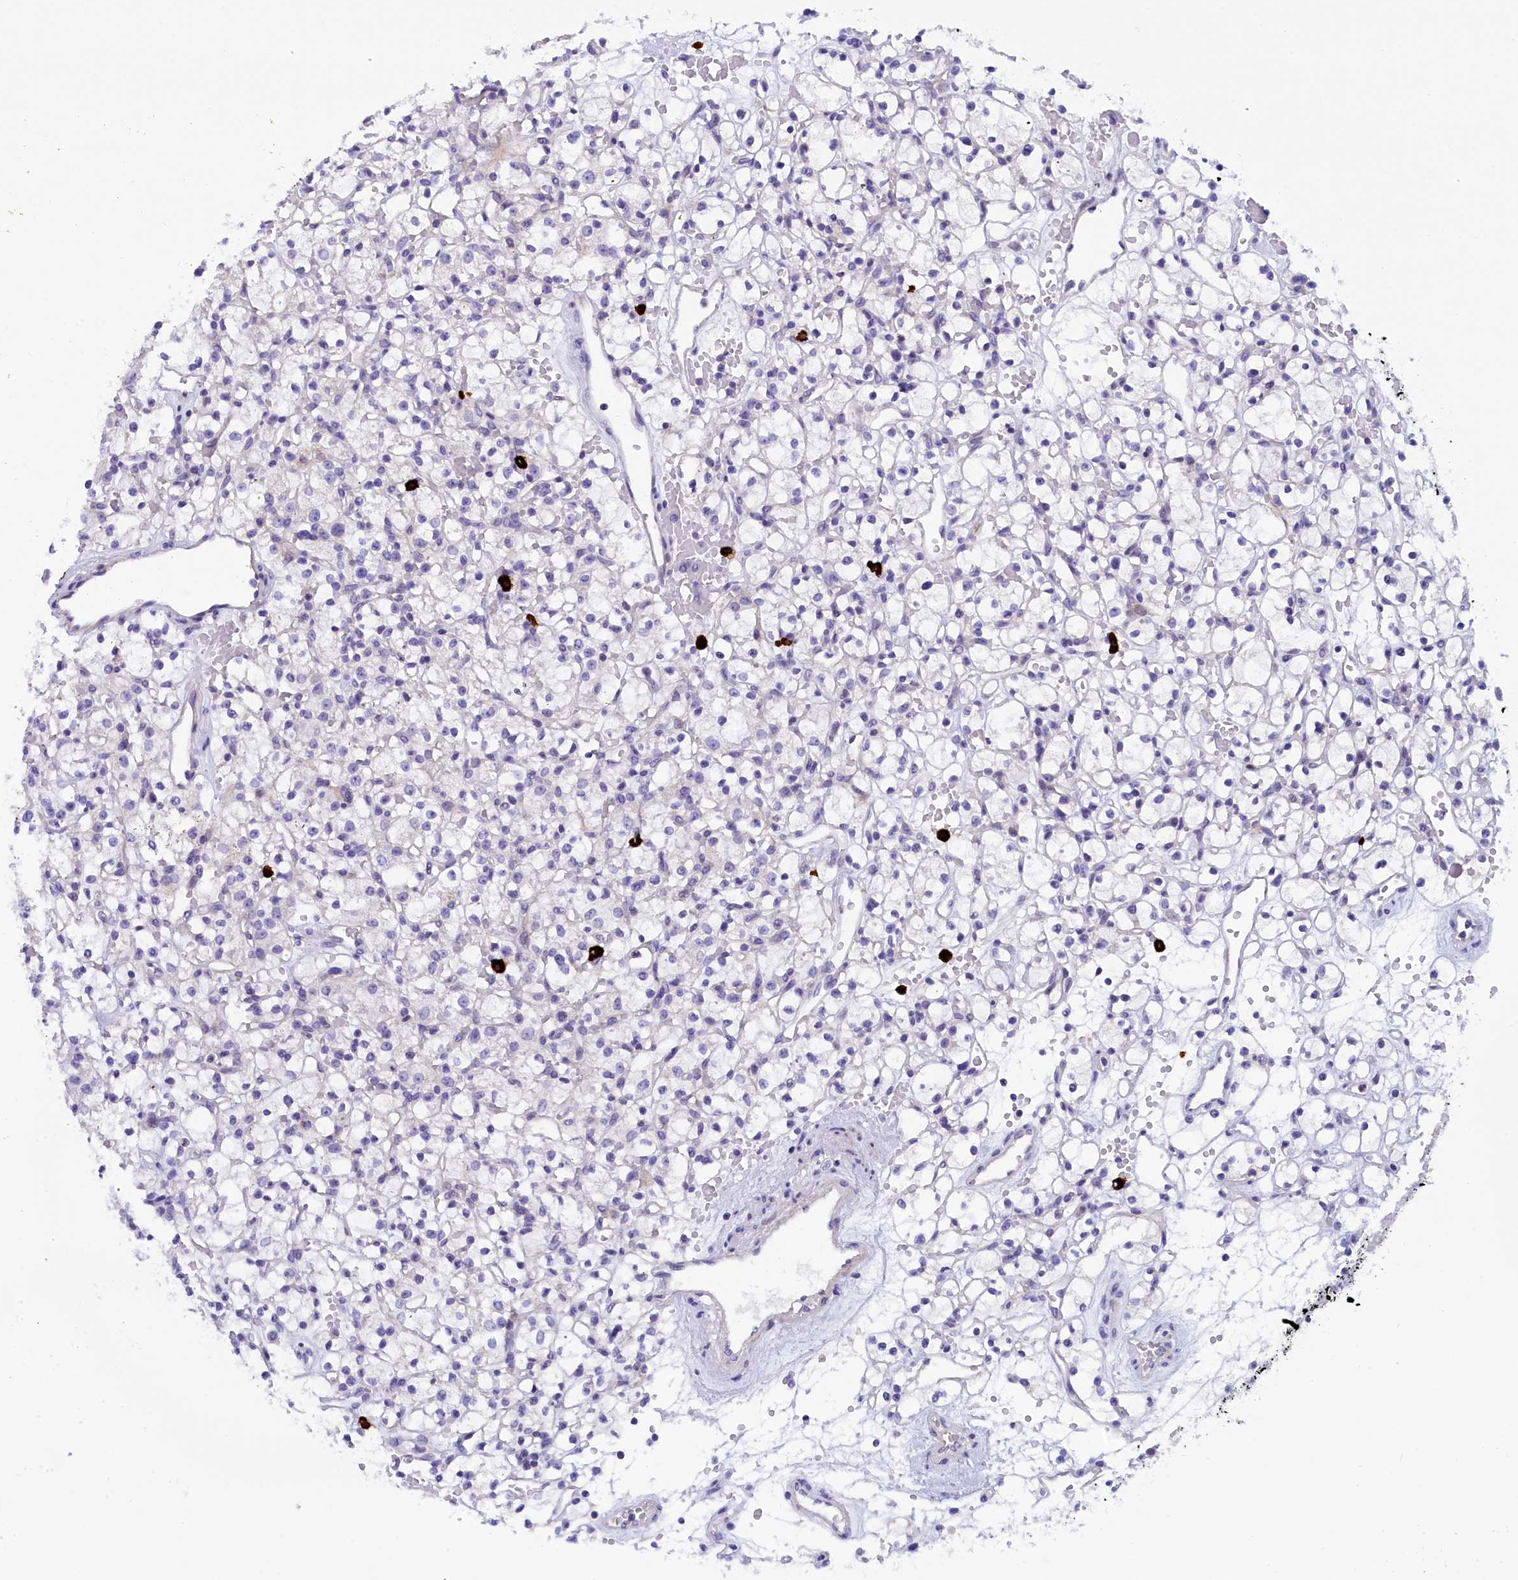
{"staining": {"intensity": "negative", "quantity": "none", "location": "none"}, "tissue": "renal cancer", "cell_type": "Tumor cells", "image_type": "cancer", "snomed": [{"axis": "morphology", "description": "Adenocarcinoma, NOS"}, {"axis": "topography", "description": "Kidney"}], "caption": "Renal adenocarcinoma was stained to show a protein in brown. There is no significant expression in tumor cells.", "gene": "RTTN", "patient": {"sex": "female", "age": 59}}